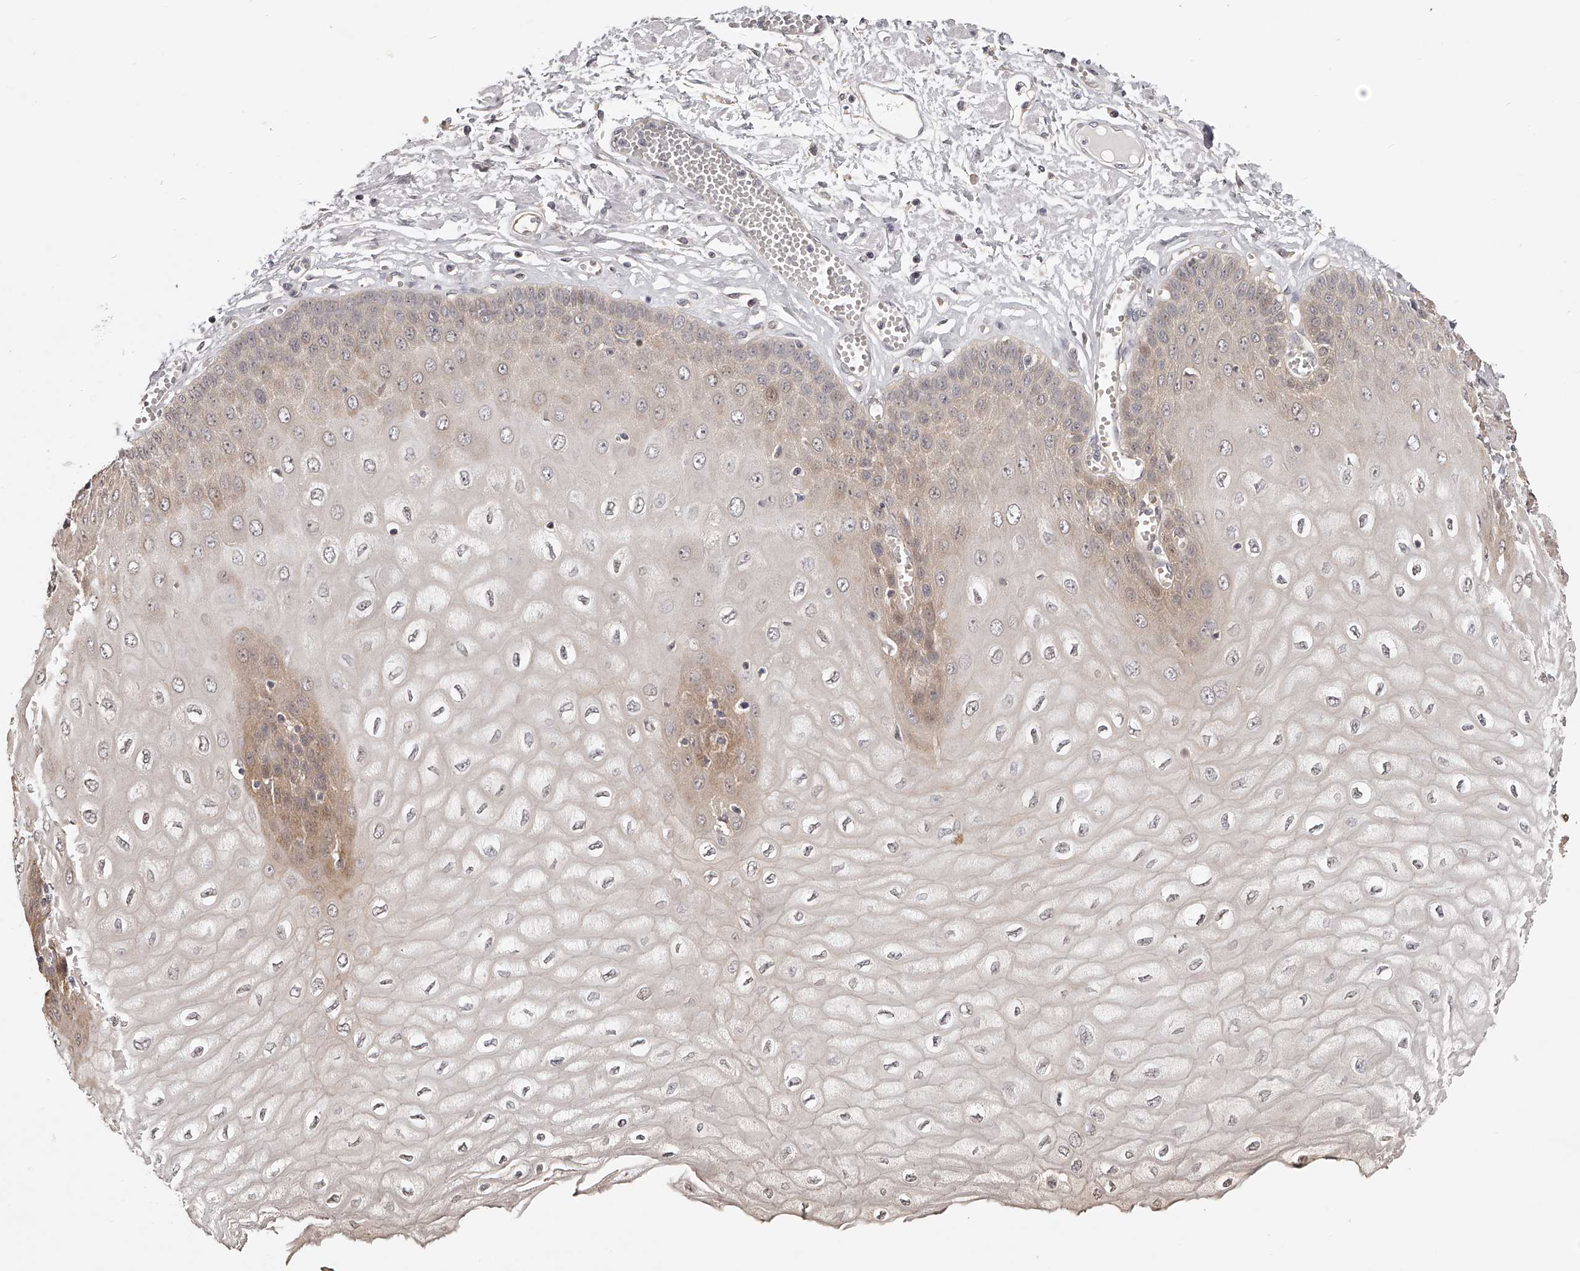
{"staining": {"intensity": "weak", "quantity": "25%-75%", "location": "cytoplasmic/membranous"}, "tissue": "esophagus", "cell_type": "Squamous epithelial cells", "image_type": "normal", "snomed": [{"axis": "morphology", "description": "Normal tissue, NOS"}, {"axis": "topography", "description": "Esophagus"}], "caption": "Squamous epithelial cells reveal weak cytoplasmic/membranous positivity in approximately 25%-75% of cells in normal esophagus.", "gene": "ZNF582", "patient": {"sex": "male", "age": 60}}